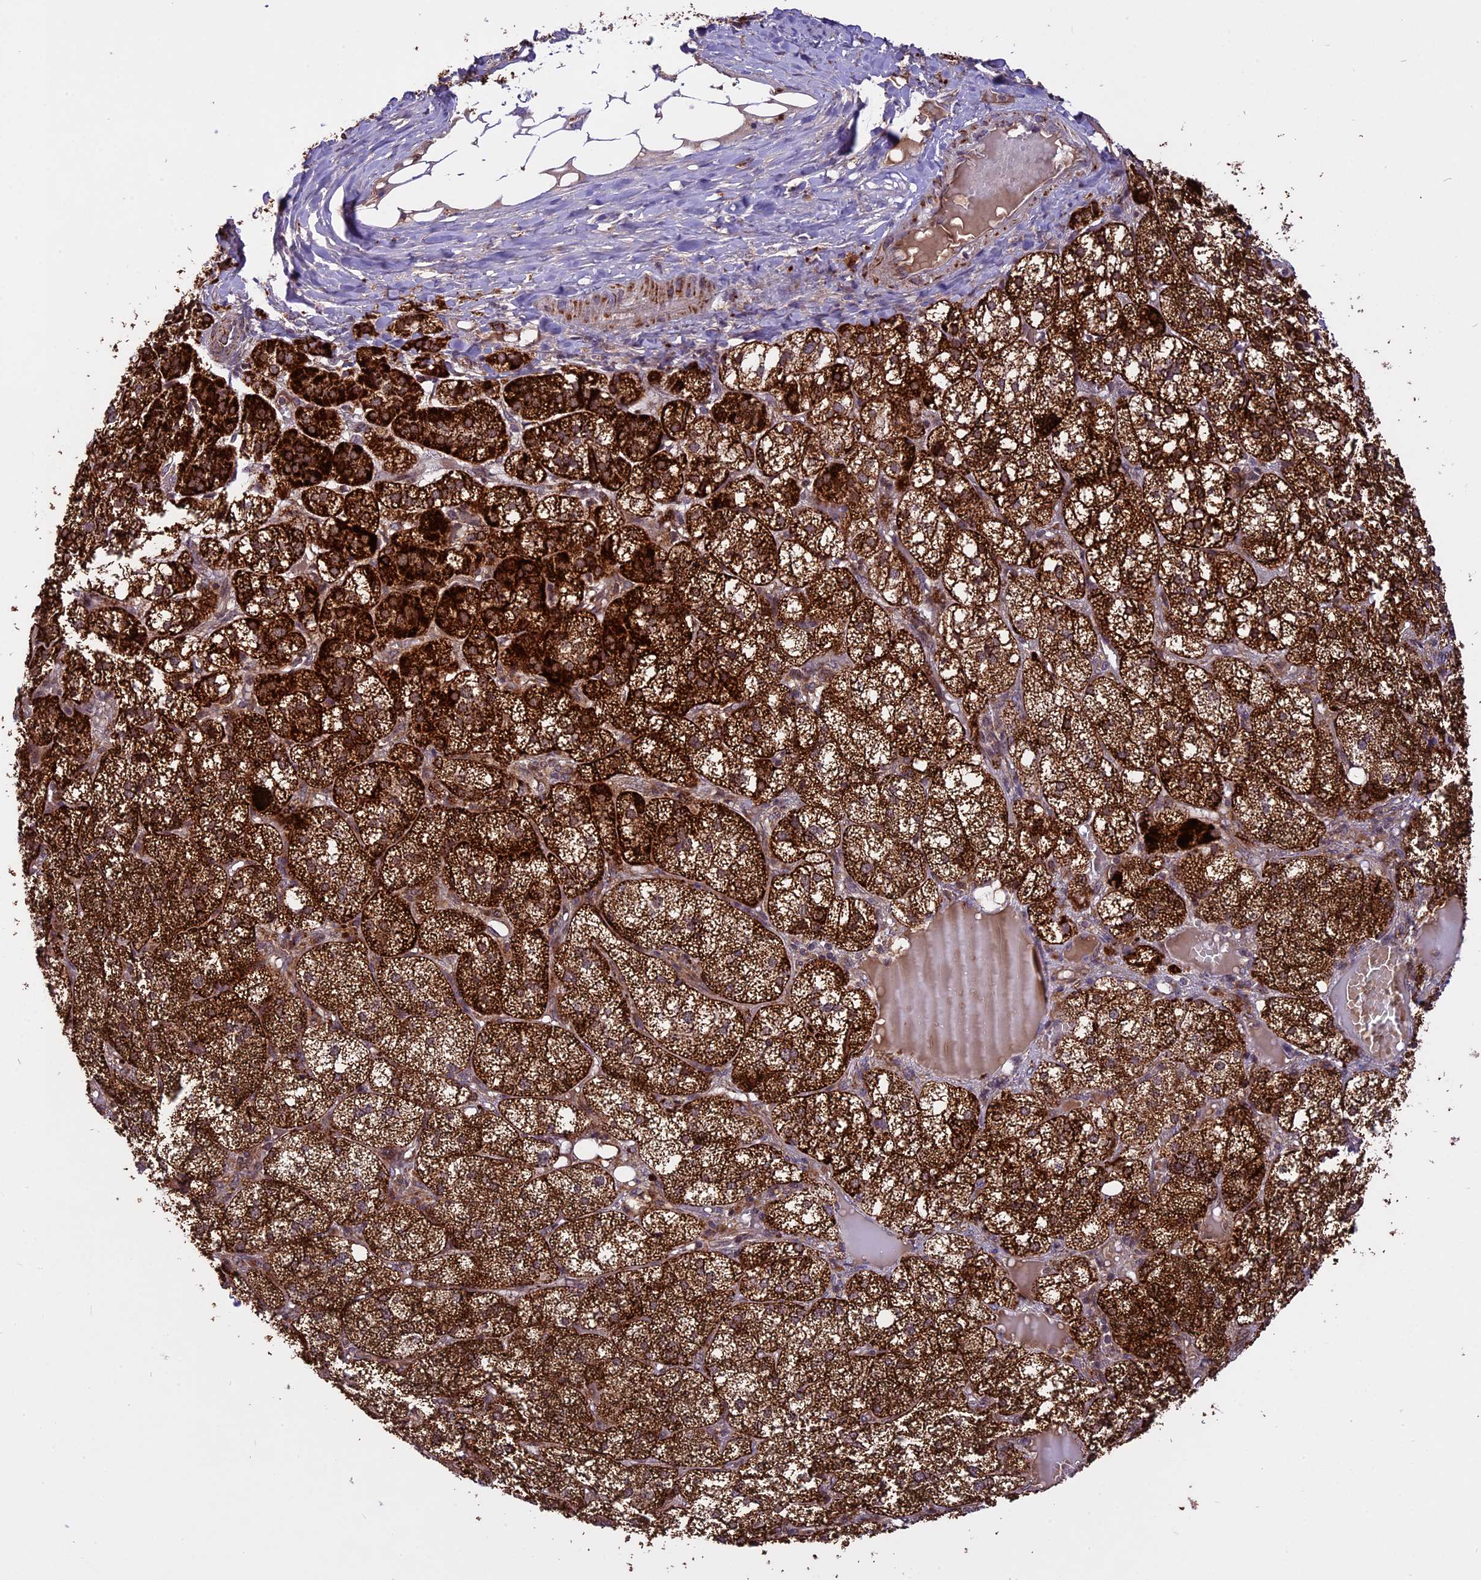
{"staining": {"intensity": "strong", "quantity": ">75%", "location": "cytoplasmic/membranous"}, "tissue": "adrenal gland", "cell_type": "Glandular cells", "image_type": "normal", "snomed": [{"axis": "morphology", "description": "Normal tissue, NOS"}, {"axis": "topography", "description": "Adrenal gland"}], "caption": "A histopathology image showing strong cytoplasmic/membranous expression in approximately >75% of glandular cells in unremarkable adrenal gland, as visualized by brown immunohistochemical staining.", "gene": "COX17", "patient": {"sex": "female", "age": 61}}